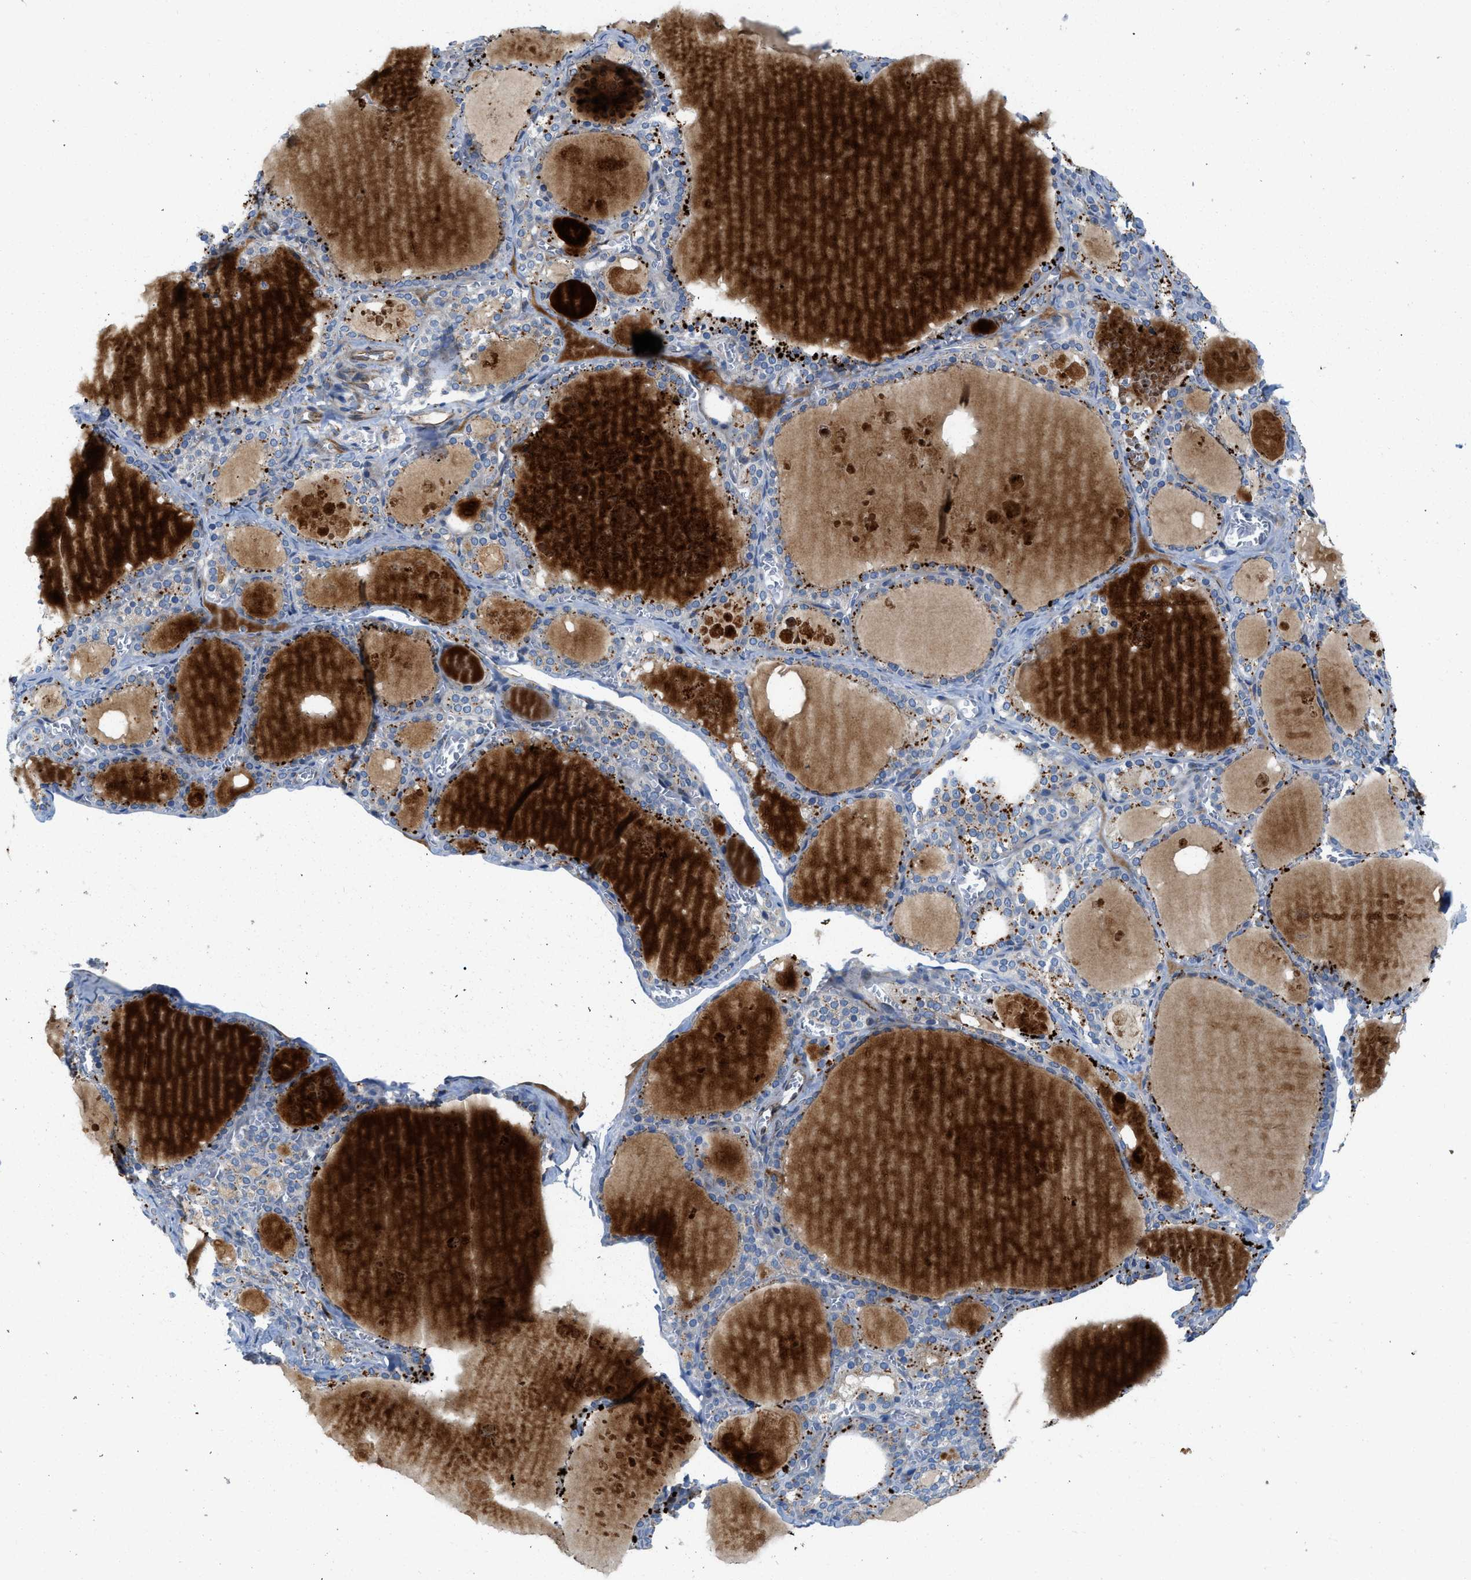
{"staining": {"intensity": "strong", "quantity": "25%-75%", "location": "cytoplasmic/membranous"}, "tissue": "thyroid gland", "cell_type": "Glandular cells", "image_type": "normal", "snomed": [{"axis": "morphology", "description": "Normal tissue, NOS"}, {"axis": "topography", "description": "Thyroid gland"}], "caption": "A photomicrograph of thyroid gland stained for a protein exhibits strong cytoplasmic/membranous brown staining in glandular cells.", "gene": "TMEM248", "patient": {"sex": "male", "age": 56}}